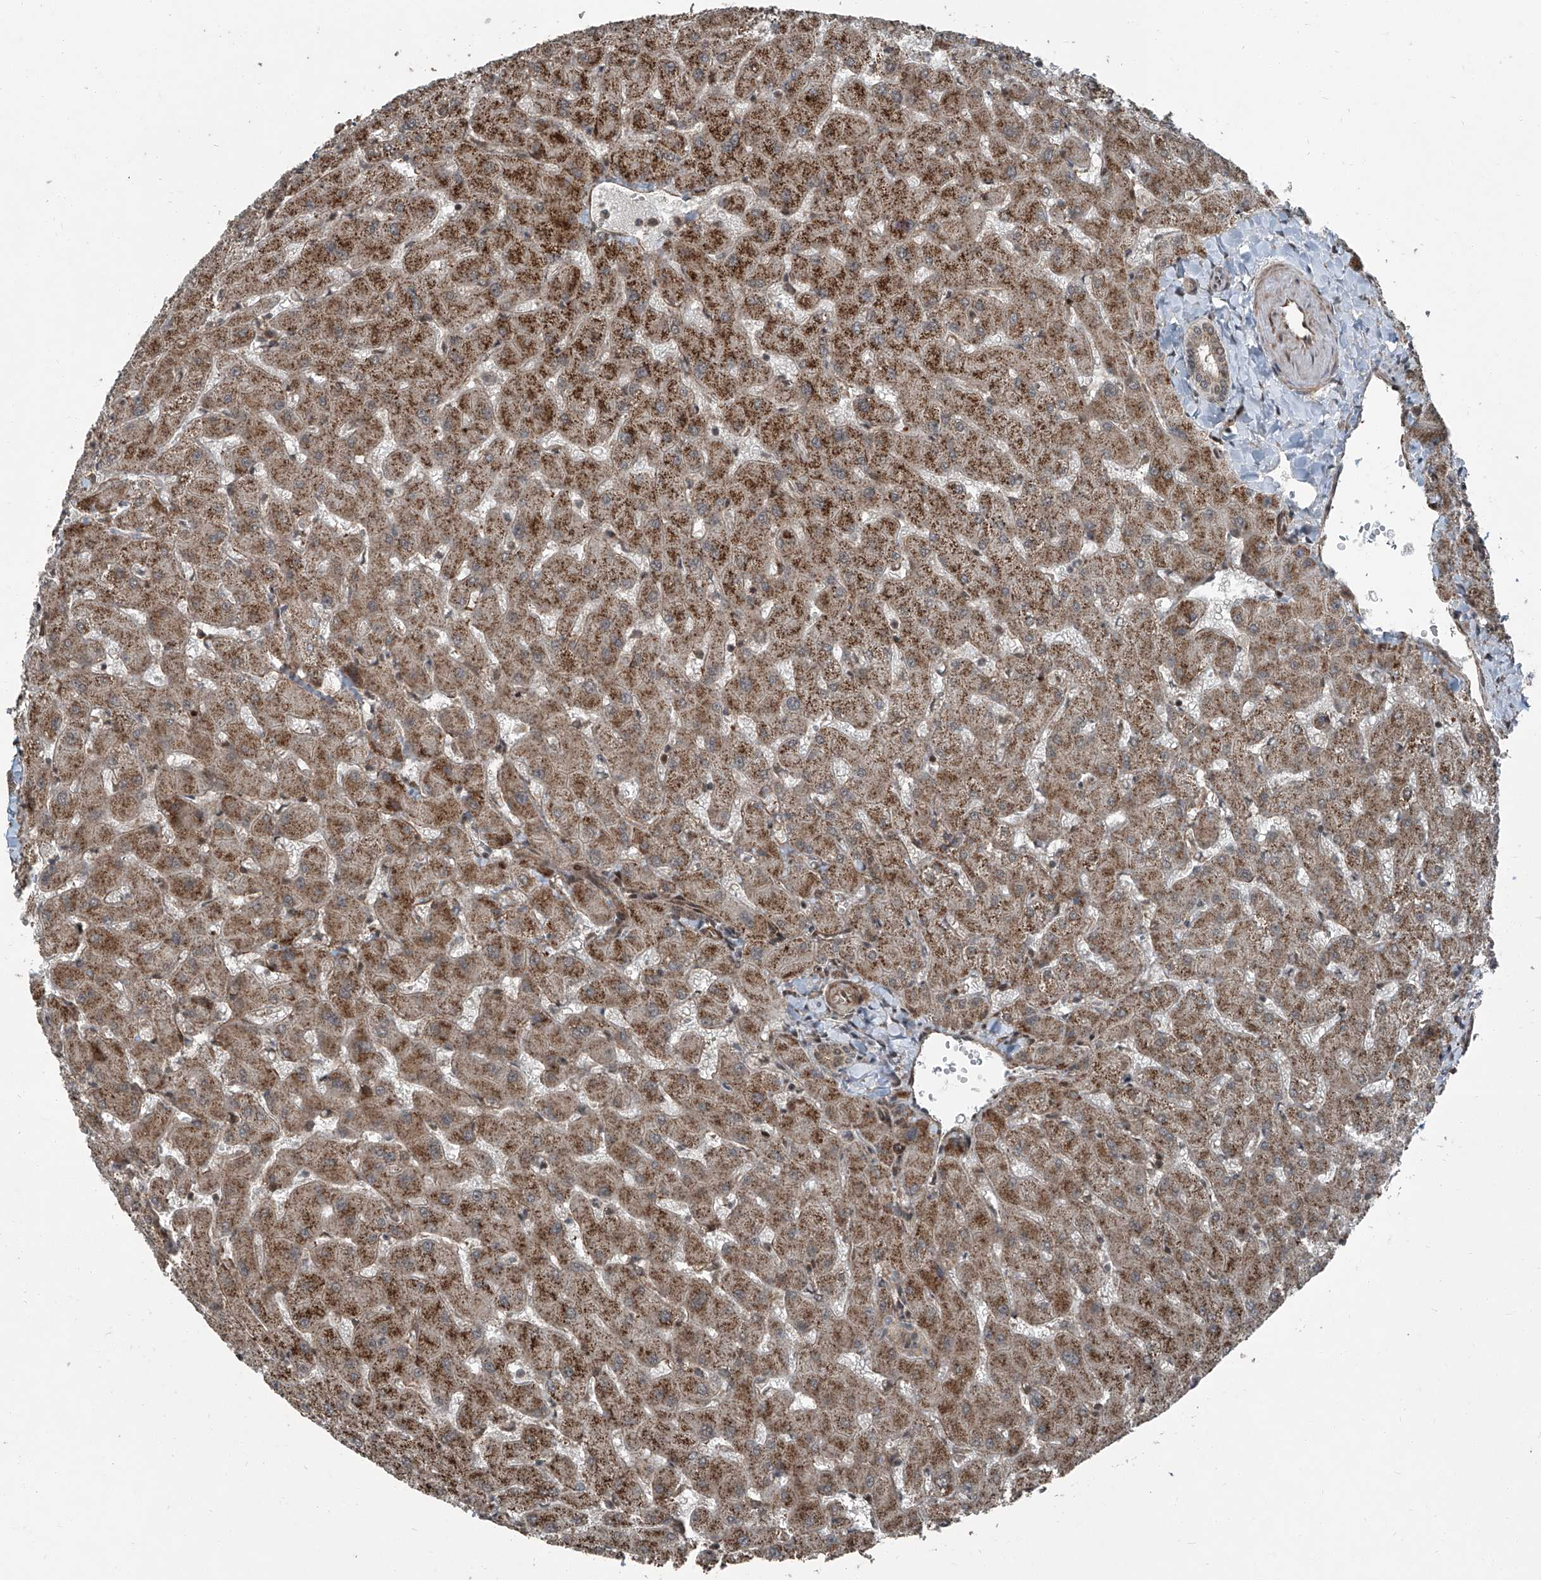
{"staining": {"intensity": "weak", "quantity": ">75%", "location": "cytoplasmic/membranous"}, "tissue": "liver", "cell_type": "Cholangiocytes", "image_type": "normal", "snomed": [{"axis": "morphology", "description": "Normal tissue, NOS"}, {"axis": "topography", "description": "Liver"}], "caption": "A high-resolution image shows immunohistochemistry staining of unremarkable liver, which exhibits weak cytoplasmic/membranous positivity in about >75% of cholangiocytes.", "gene": "ZNF570", "patient": {"sex": "female", "age": 63}}